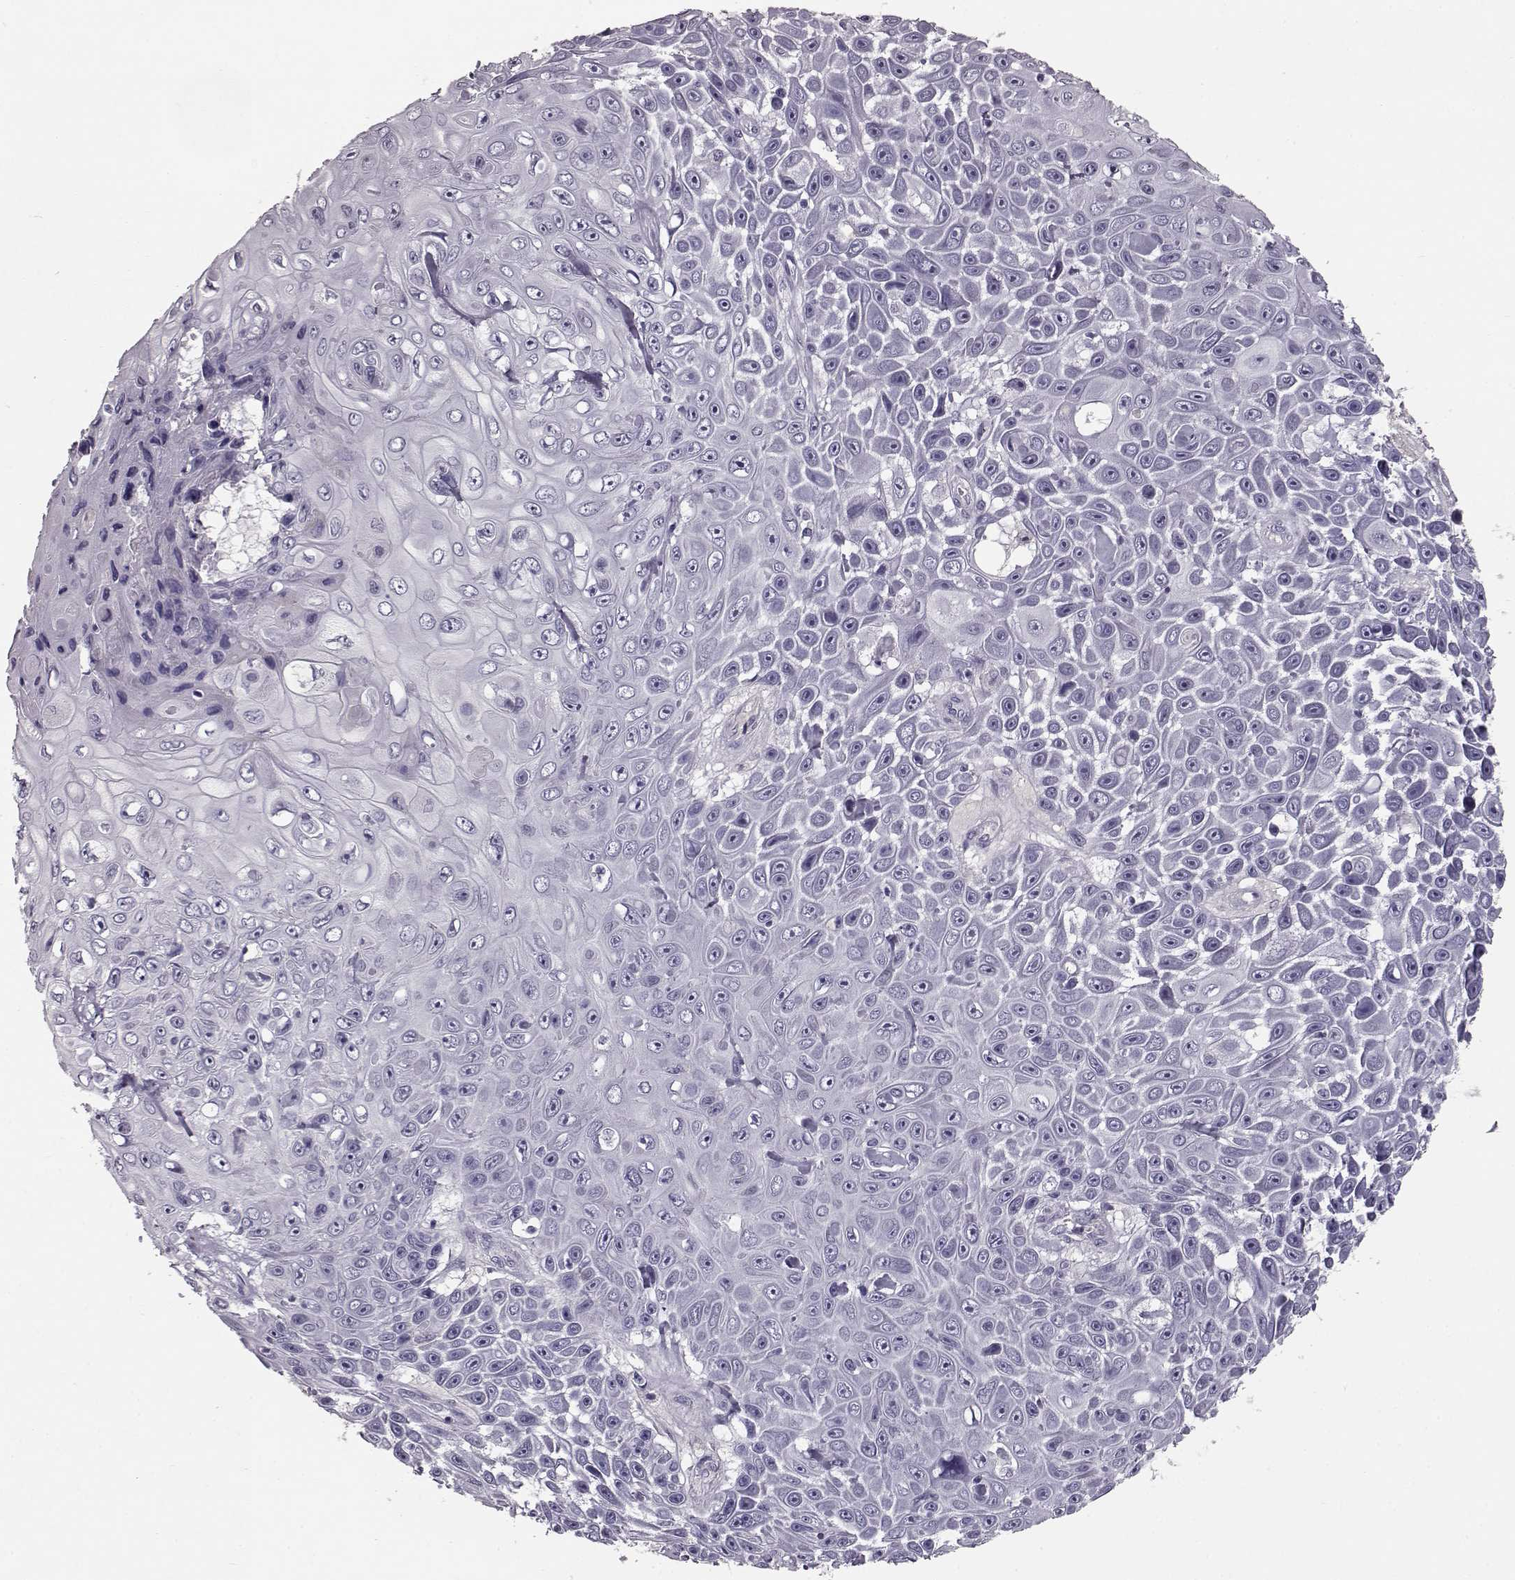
{"staining": {"intensity": "negative", "quantity": "none", "location": "none"}, "tissue": "skin cancer", "cell_type": "Tumor cells", "image_type": "cancer", "snomed": [{"axis": "morphology", "description": "Squamous cell carcinoma, NOS"}, {"axis": "topography", "description": "Skin"}], "caption": "The histopathology image shows no significant positivity in tumor cells of squamous cell carcinoma (skin).", "gene": "CCL19", "patient": {"sex": "male", "age": 82}}